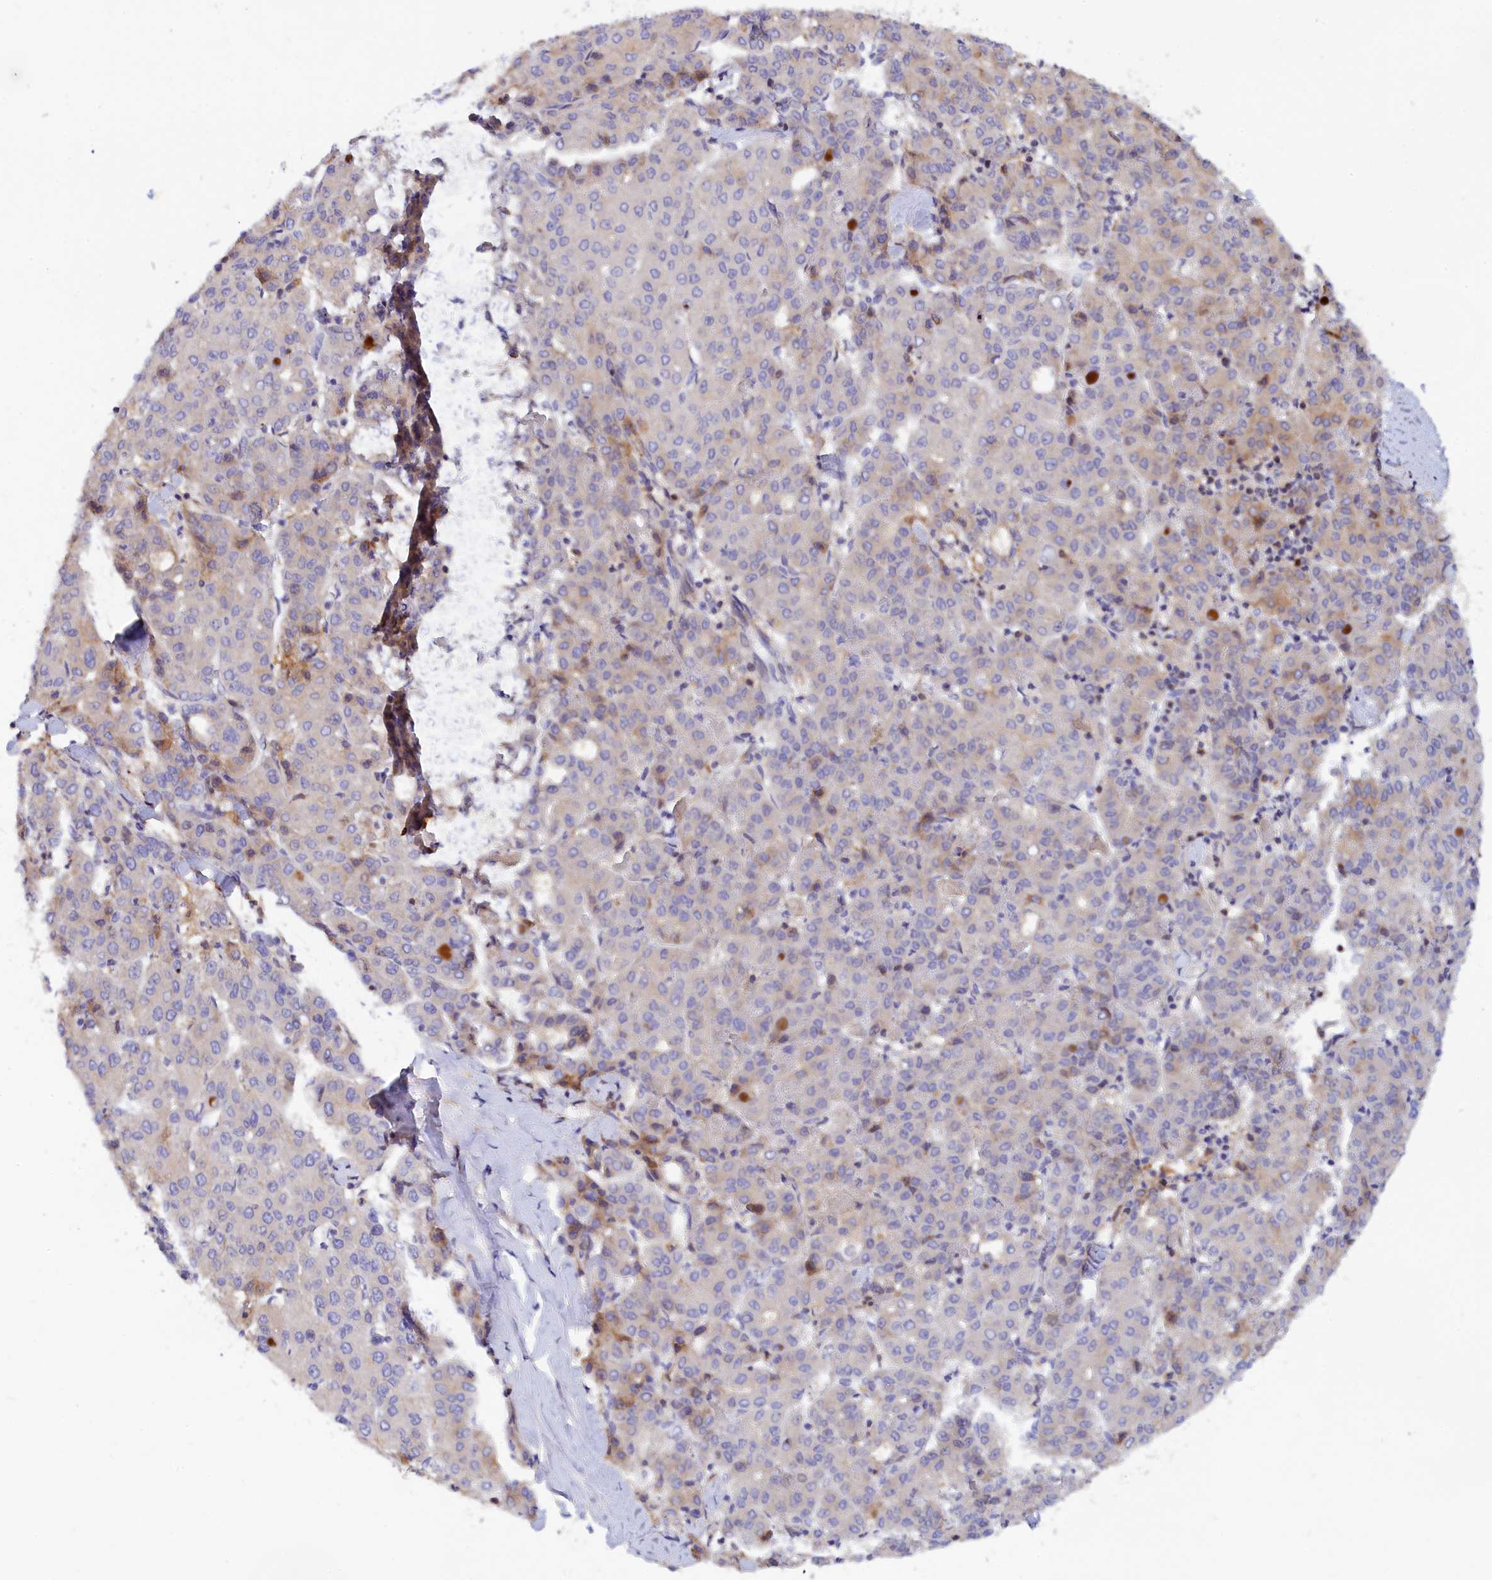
{"staining": {"intensity": "negative", "quantity": "none", "location": "none"}, "tissue": "liver cancer", "cell_type": "Tumor cells", "image_type": "cancer", "snomed": [{"axis": "morphology", "description": "Carcinoma, Hepatocellular, NOS"}, {"axis": "topography", "description": "Liver"}], "caption": "Image shows no significant protein expression in tumor cells of liver cancer (hepatocellular carcinoma). (Stains: DAB immunohistochemistry (IHC) with hematoxylin counter stain, Microscopy: brightfield microscopy at high magnification).", "gene": "SPATA5L1", "patient": {"sex": "male", "age": 65}}